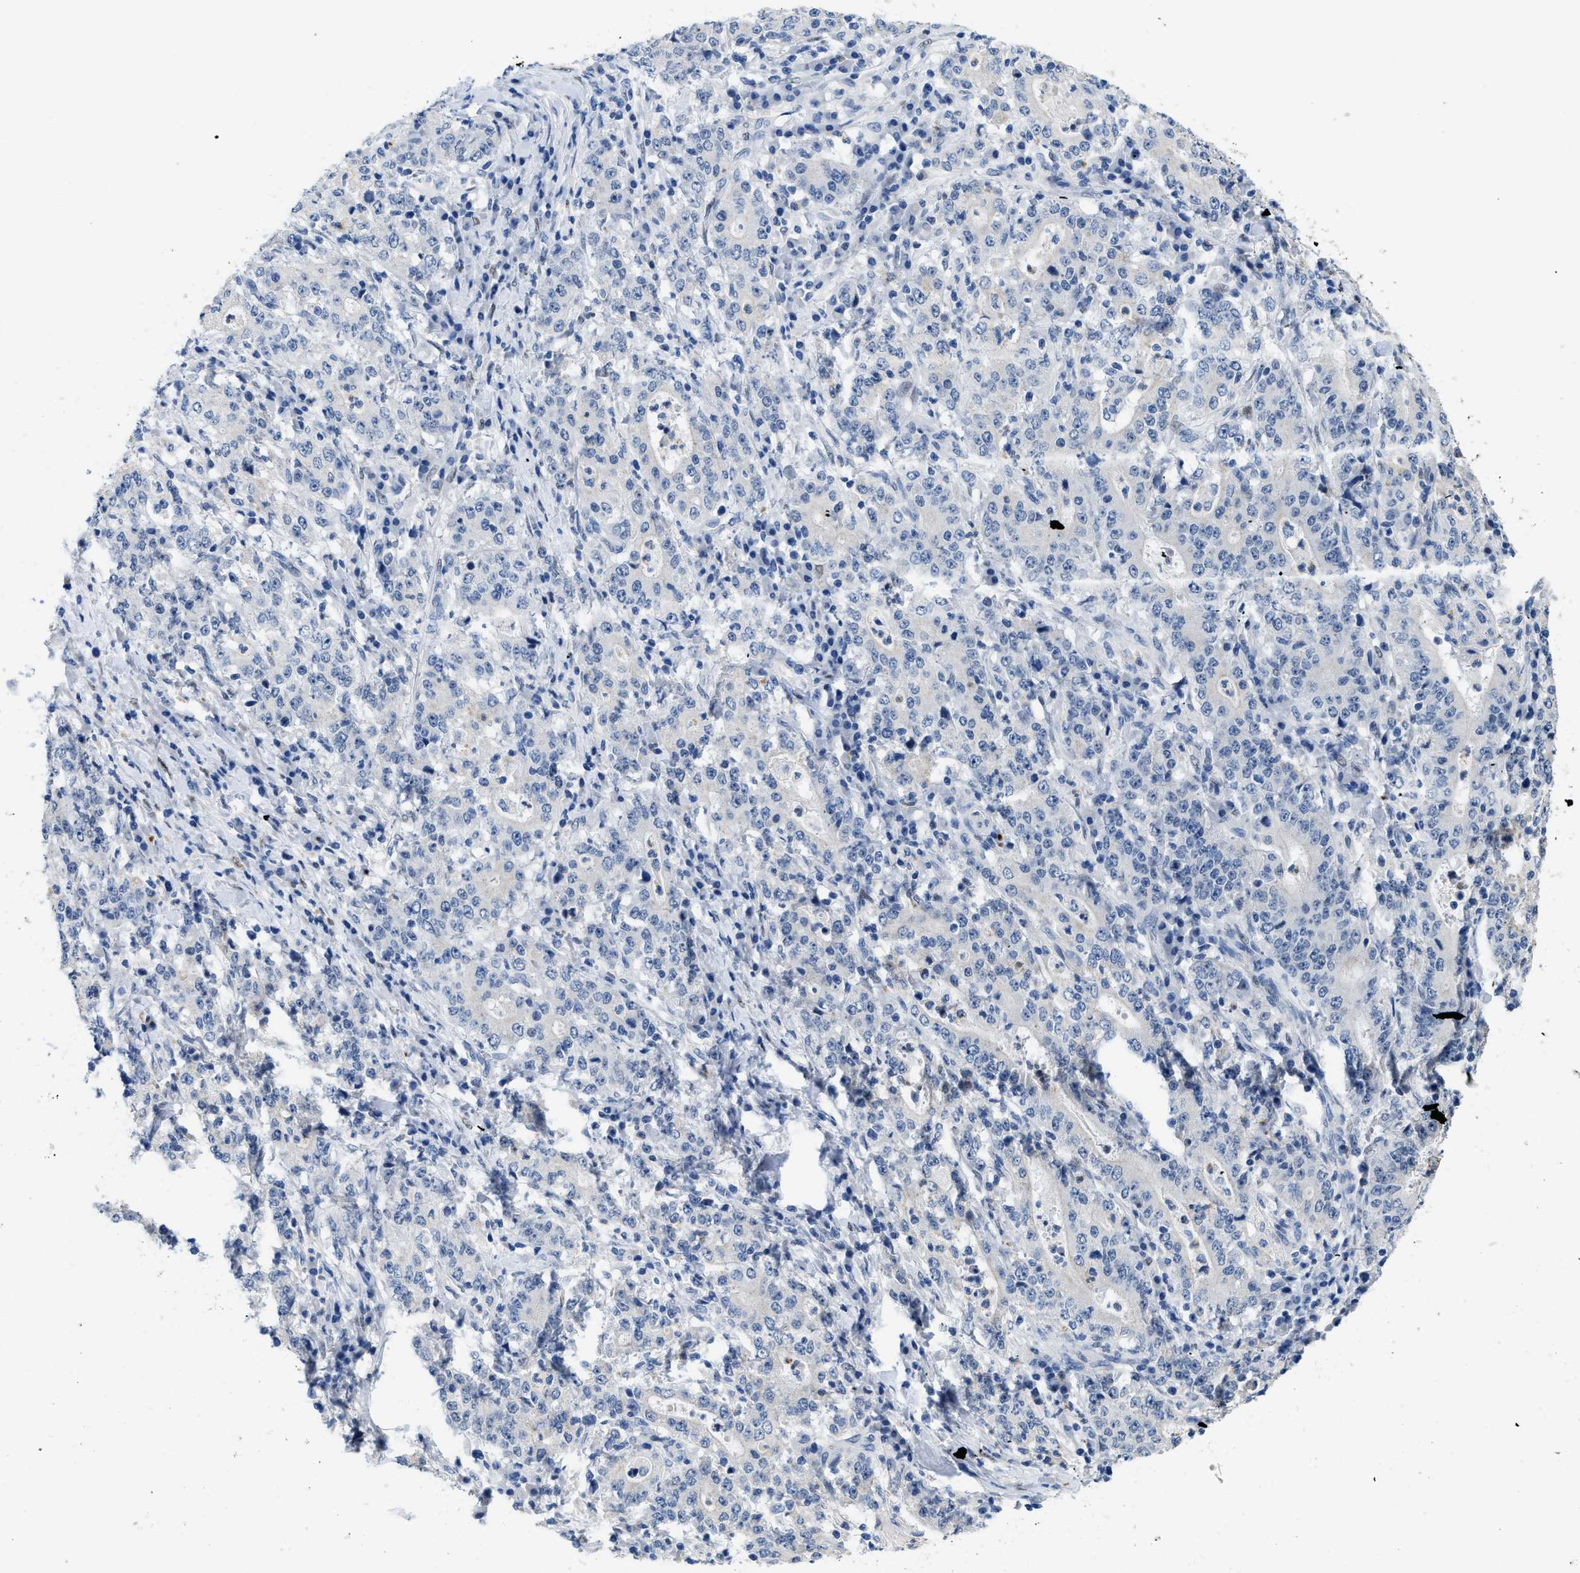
{"staining": {"intensity": "negative", "quantity": "none", "location": "none"}, "tissue": "stomach cancer", "cell_type": "Tumor cells", "image_type": "cancer", "snomed": [{"axis": "morphology", "description": "Normal tissue, NOS"}, {"axis": "morphology", "description": "Adenocarcinoma, NOS"}, {"axis": "topography", "description": "Stomach, upper"}, {"axis": "topography", "description": "Stomach"}], "caption": "Stomach adenocarcinoma was stained to show a protein in brown. There is no significant staining in tumor cells.", "gene": "NFIX", "patient": {"sex": "male", "age": 59}}